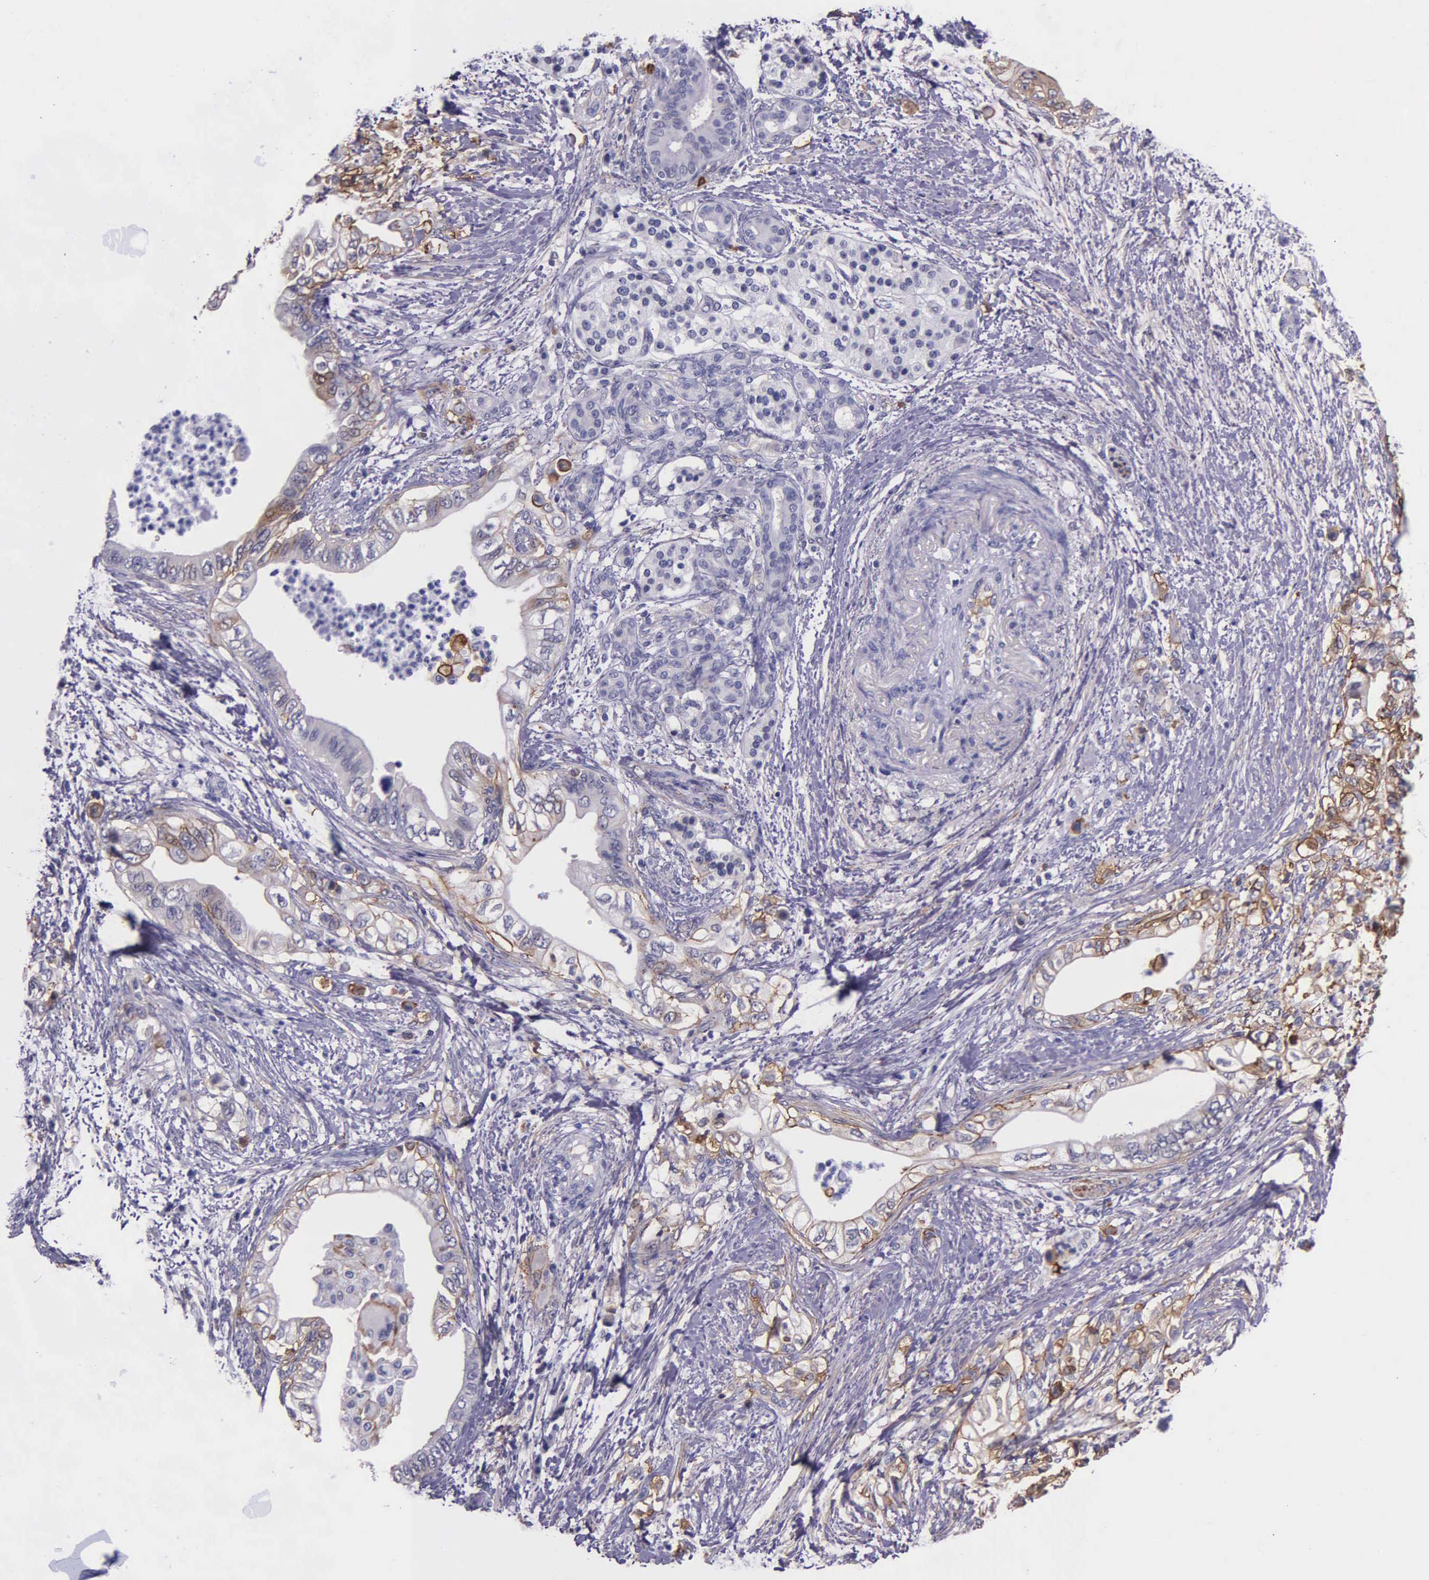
{"staining": {"intensity": "weak", "quantity": "25%-75%", "location": "cytoplasmic/membranous"}, "tissue": "pancreatic cancer", "cell_type": "Tumor cells", "image_type": "cancer", "snomed": [{"axis": "morphology", "description": "Adenocarcinoma, NOS"}, {"axis": "topography", "description": "Pancreas"}], "caption": "Pancreatic cancer tissue displays weak cytoplasmic/membranous positivity in approximately 25%-75% of tumor cells (DAB (3,3'-diaminobenzidine) IHC with brightfield microscopy, high magnification).", "gene": "AHNAK2", "patient": {"sex": "female", "age": 66}}